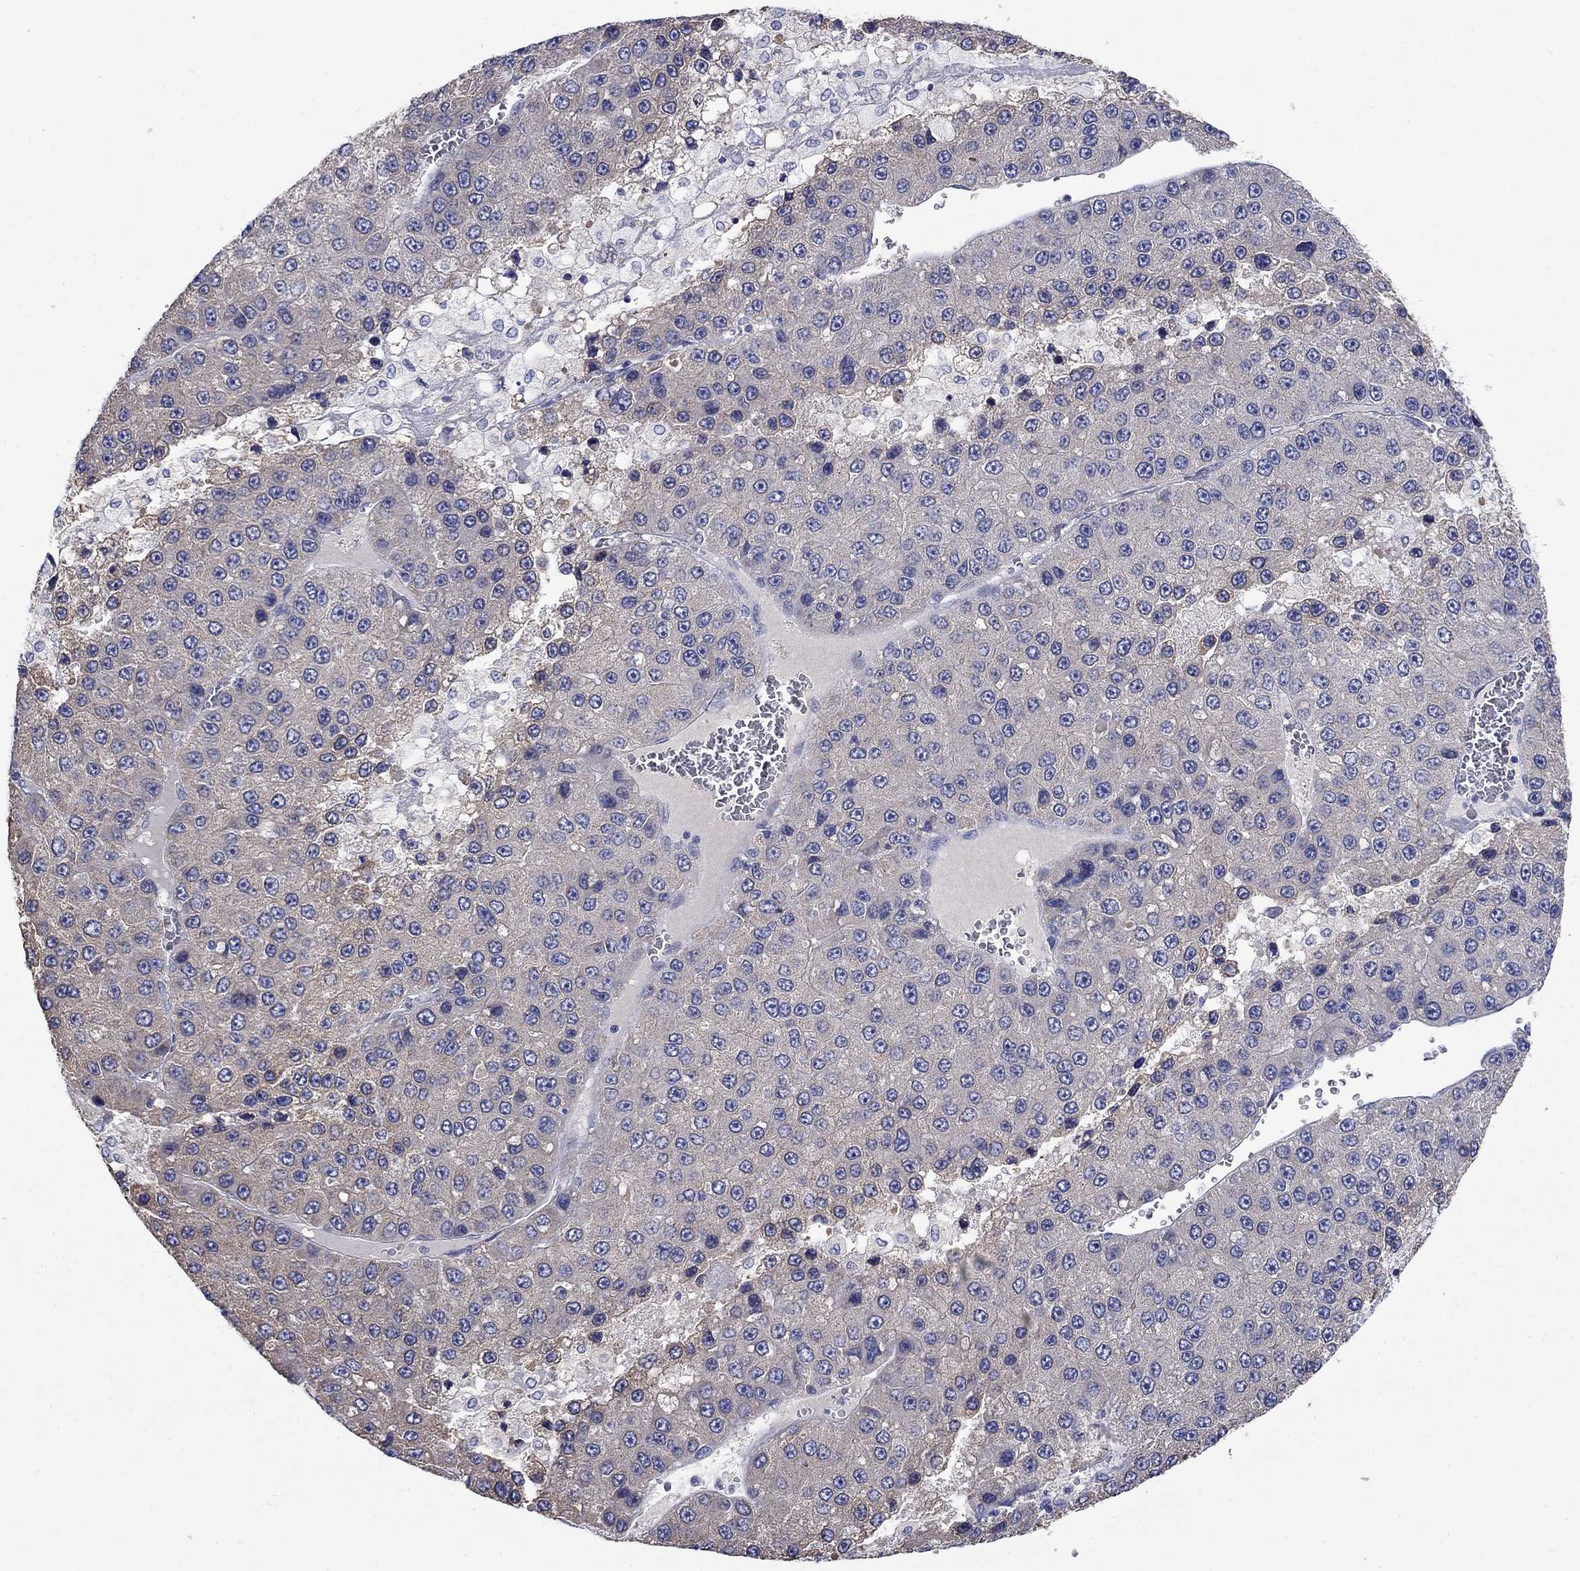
{"staining": {"intensity": "negative", "quantity": "none", "location": "none"}, "tissue": "liver cancer", "cell_type": "Tumor cells", "image_type": "cancer", "snomed": [{"axis": "morphology", "description": "Carcinoma, Hepatocellular, NOS"}, {"axis": "topography", "description": "Liver"}], "caption": "Immunohistochemistry photomicrograph of hepatocellular carcinoma (liver) stained for a protein (brown), which shows no expression in tumor cells.", "gene": "SULT2B1", "patient": {"sex": "female", "age": 73}}